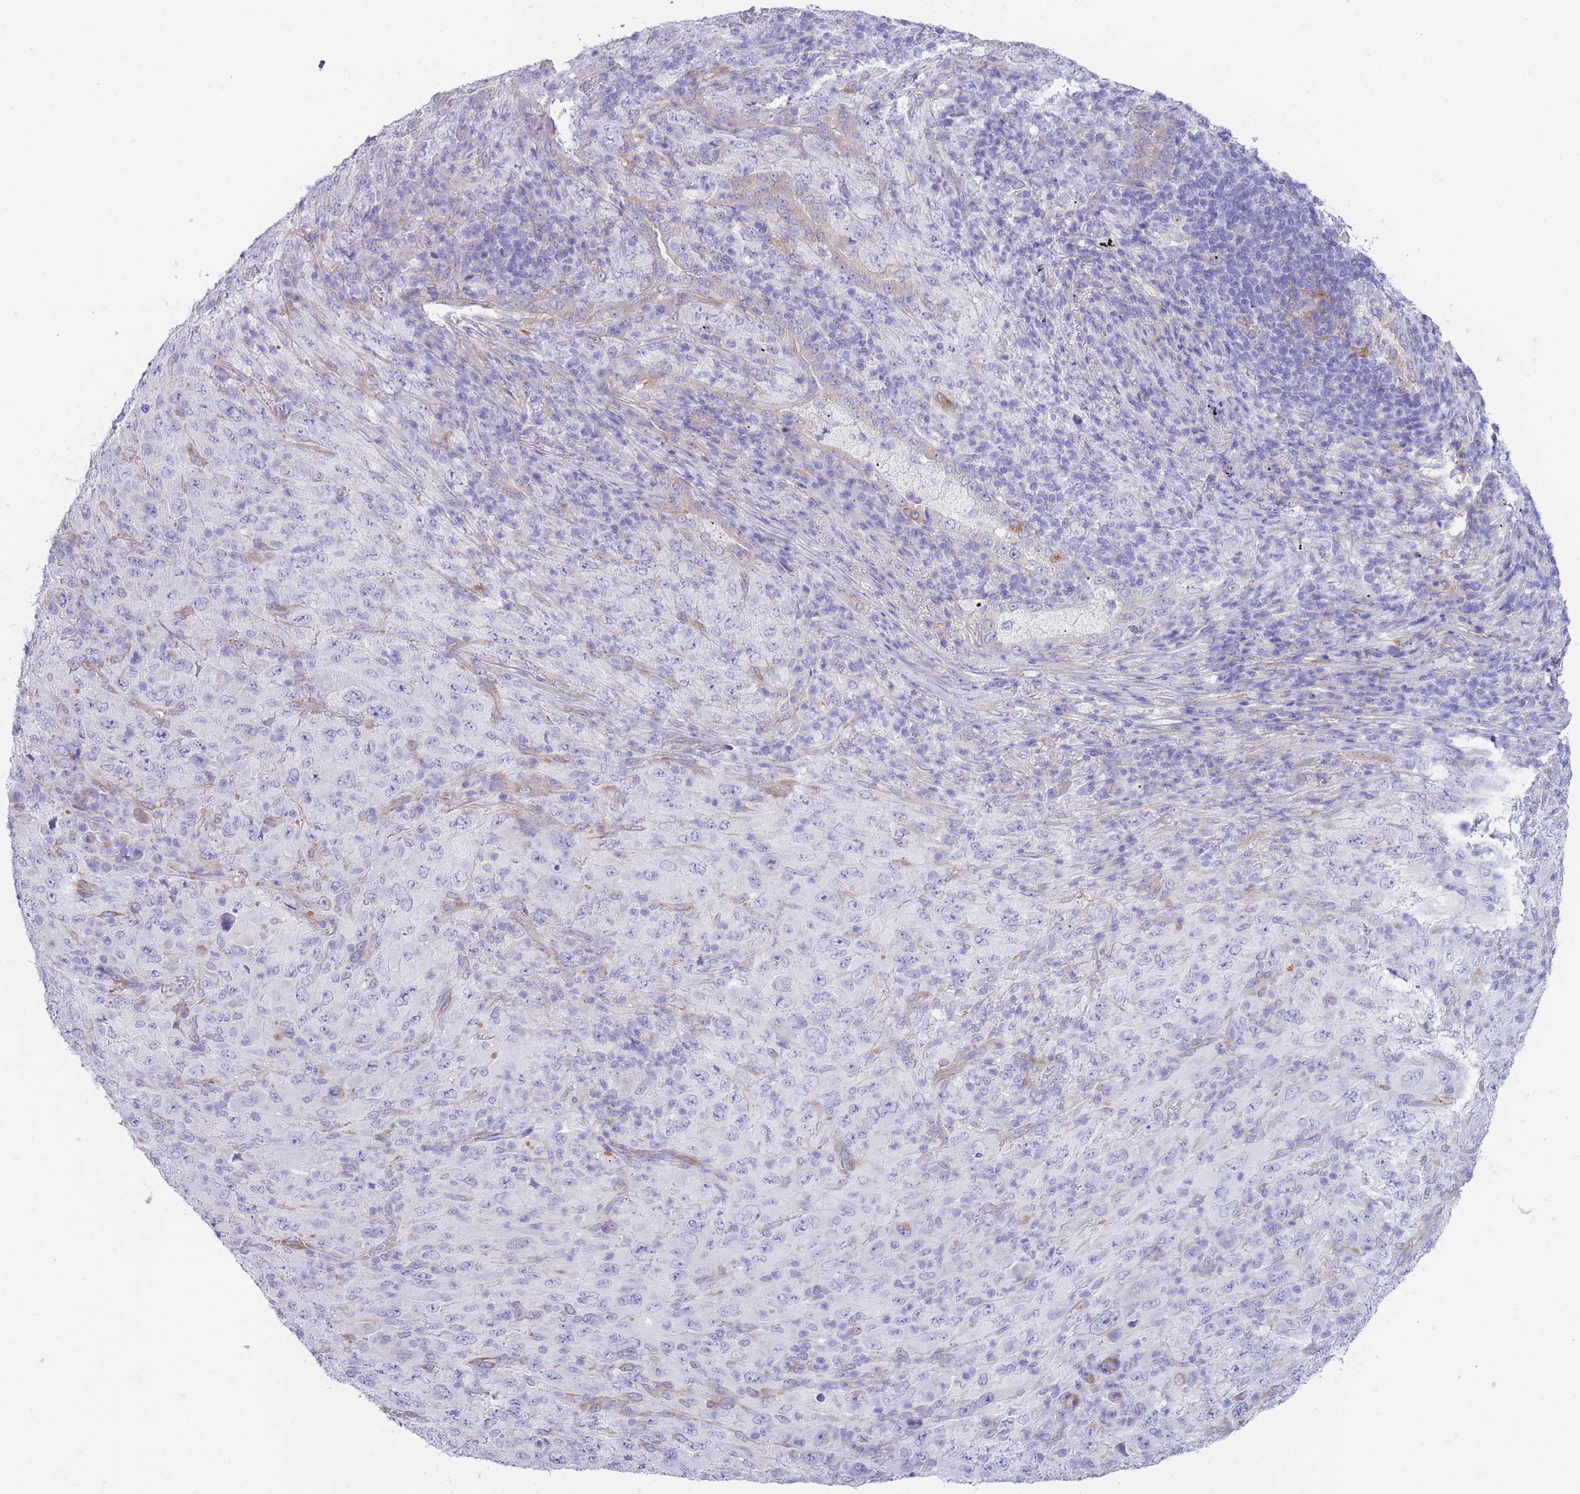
{"staining": {"intensity": "negative", "quantity": "none", "location": "none"}, "tissue": "melanoma", "cell_type": "Tumor cells", "image_type": "cancer", "snomed": [{"axis": "morphology", "description": "Malignant melanoma, Metastatic site"}, {"axis": "topography", "description": "Skin"}], "caption": "Human melanoma stained for a protein using immunohistochemistry (IHC) shows no expression in tumor cells.", "gene": "MTSS2", "patient": {"sex": "female", "age": 56}}